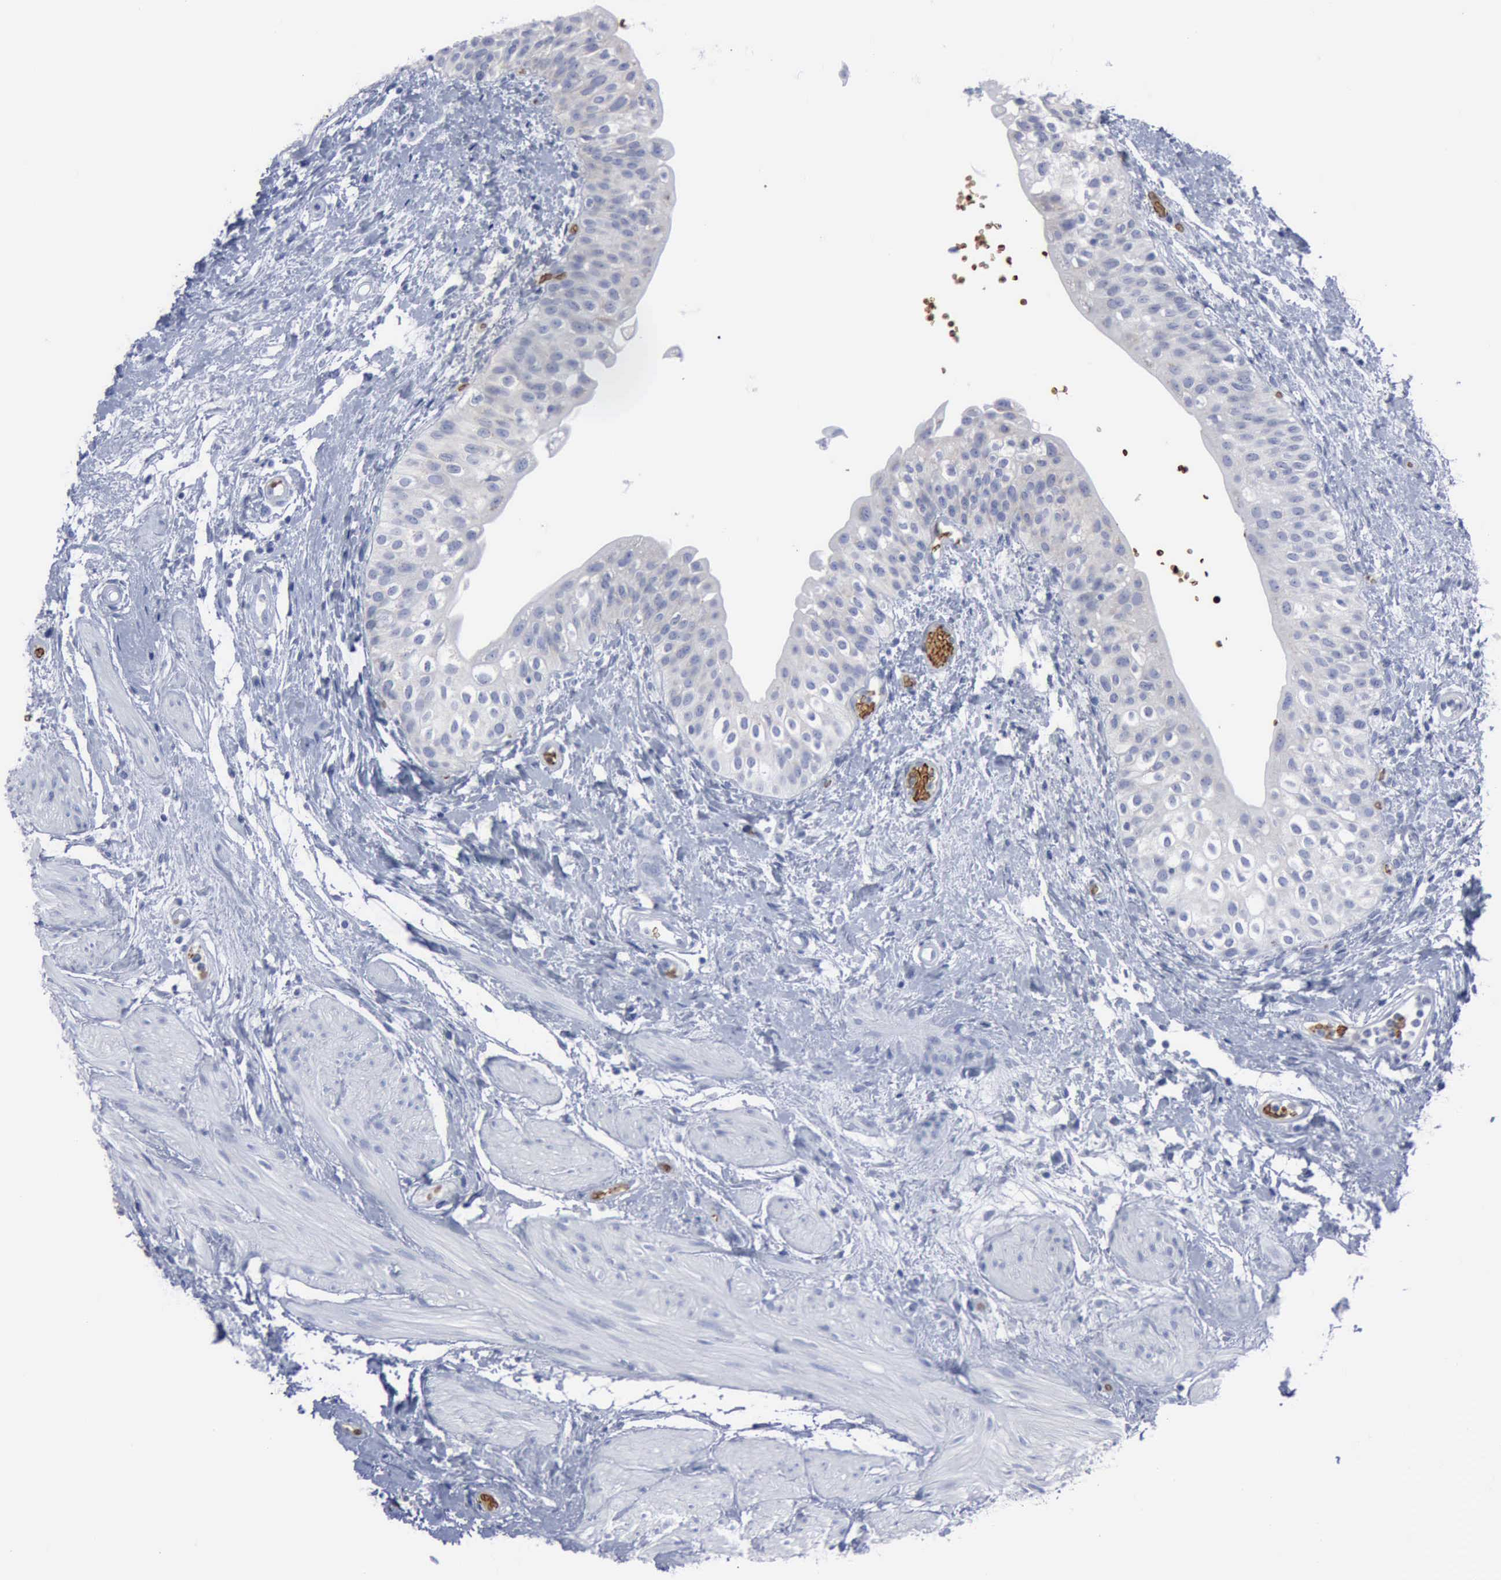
{"staining": {"intensity": "negative", "quantity": "none", "location": "none"}, "tissue": "urinary bladder", "cell_type": "Urothelial cells", "image_type": "normal", "snomed": [{"axis": "morphology", "description": "Normal tissue, NOS"}, {"axis": "topography", "description": "Urinary bladder"}], "caption": "Image shows no significant protein expression in urothelial cells of normal urinary bladder.", "gene": "TGFB1", "patient": {"sex": "female", "age": 55}}